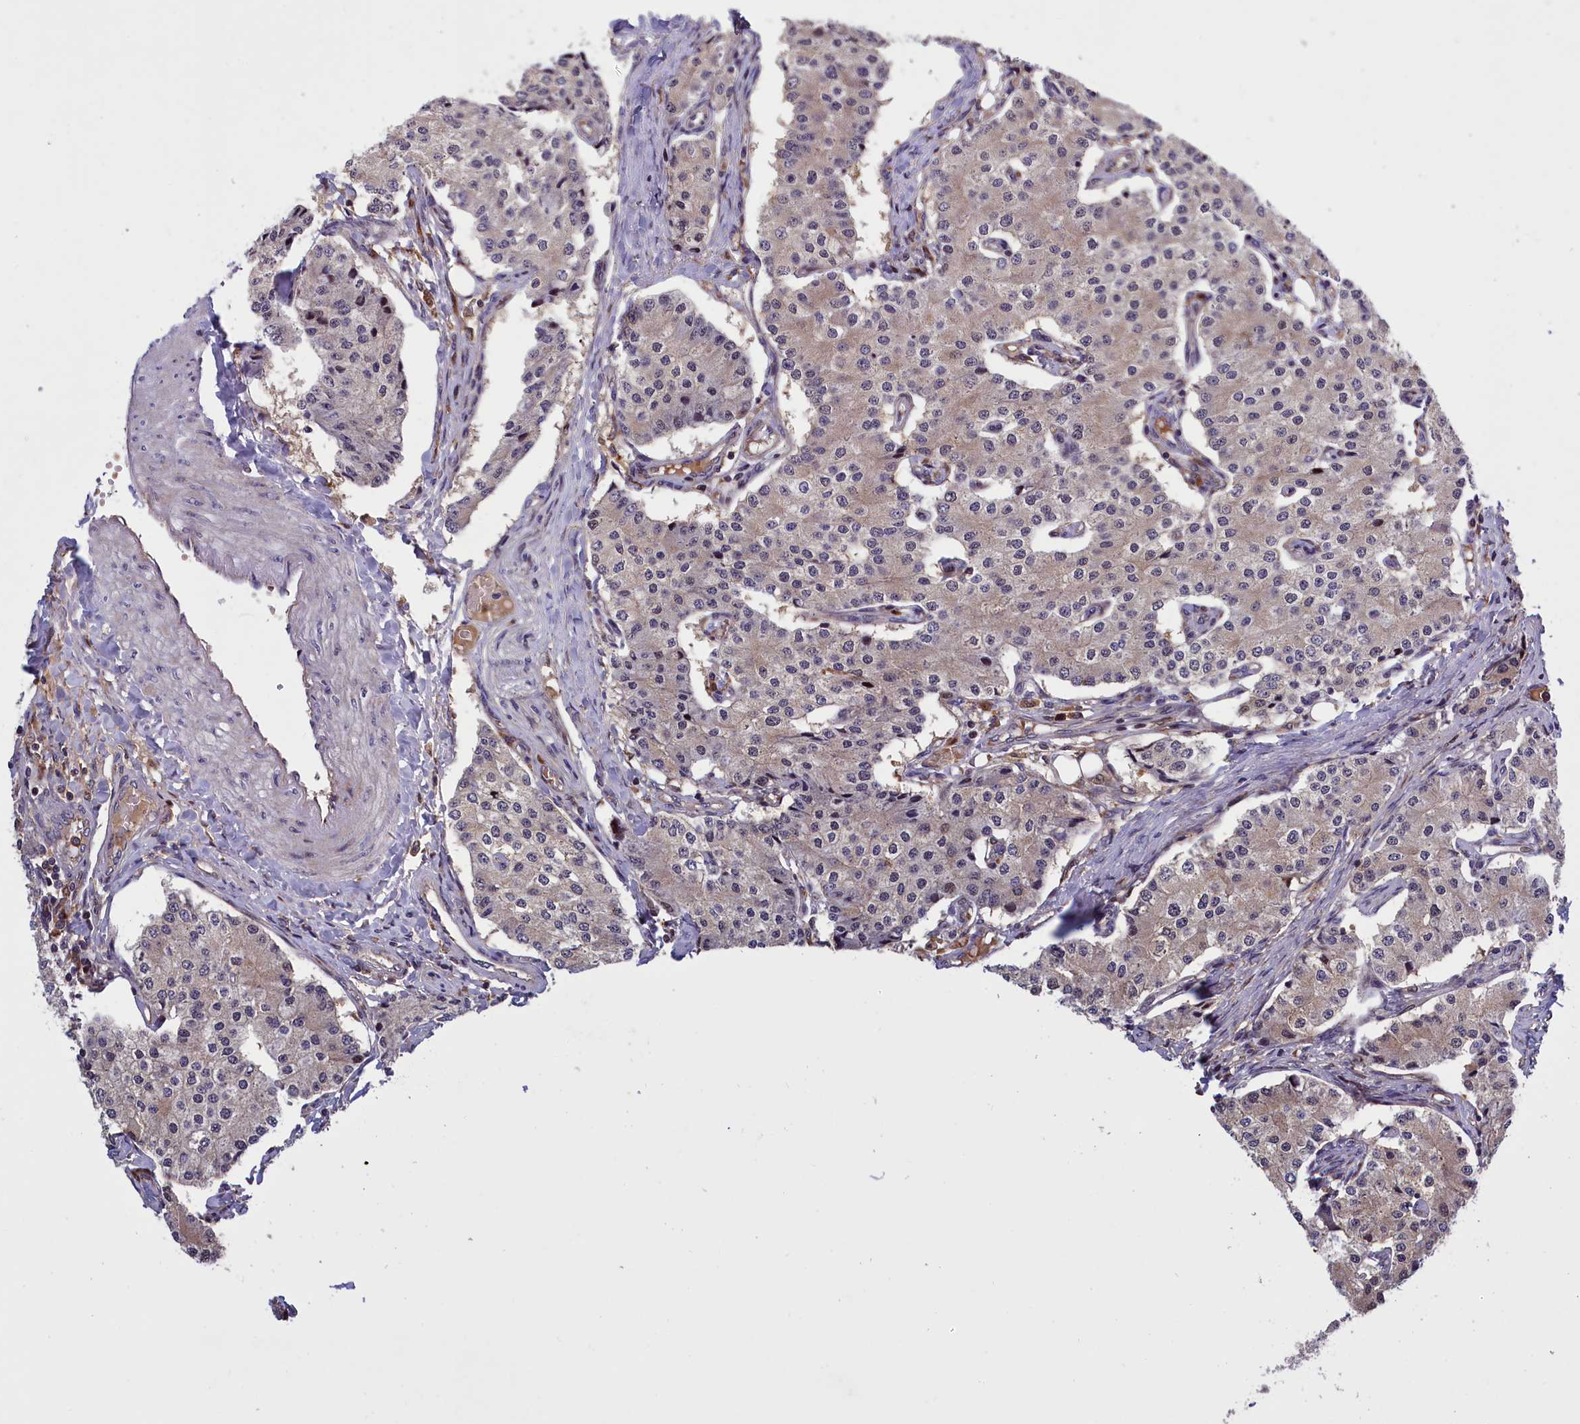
{"staining": {"intensity": "weak", "quantity": "<25%", "location": "cytoplasmic/membranous"}, "tissue": "carcinoid", "cell_type": "Tumor cells", "image_type": "cancer", "snomed": [{"axis": "morphology", "description": "Carcinoid, malignant, NOS"}, {"axis": "topography", "description": "Colon"}], "caption": "DAB (3,3'-diaminobenzidine) immunohistochemical staining of malignant carcinoid shows no significant staining in tumor cells.", "gene": "NAIP", "patient": {"sex": "female", "age": 52}}